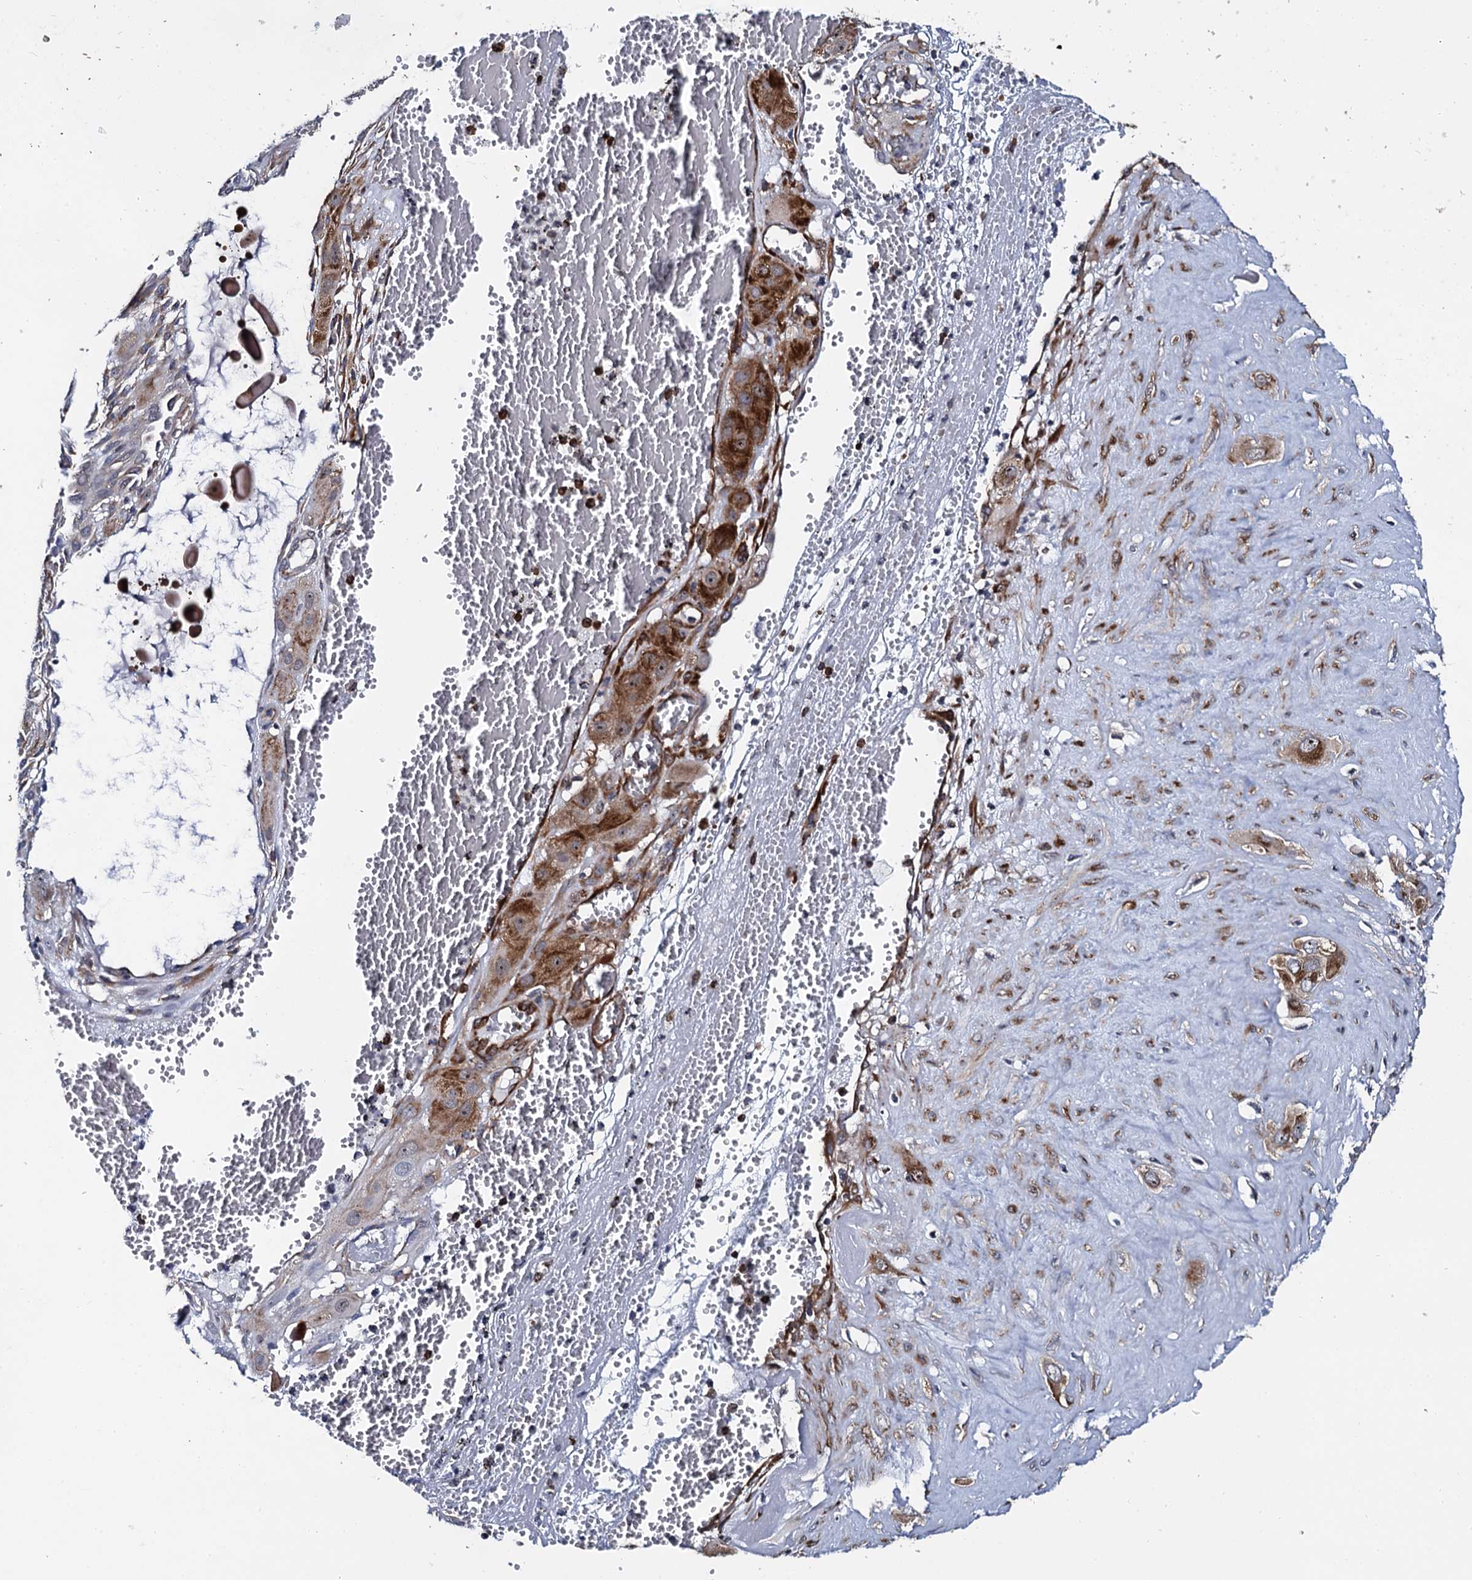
{"staining": {"intensity": "strong", "quantity": ">75%", "location": "cytoplasmic/membranous,nuclear"}, "tissue": "cervical cancer", "cell_type": "Tumor cells", "image_type": "cancer", "snomed": [{"axis": "morphology", "description": "Squamous cell carcinoma, NOS"}, {"axis": "topography", "description": "Cervix"}], "caption": "Cervical cancer (squamous cell carcinoma) stained with a protein marker displays strong staining in tumor cells.", "gene": "SPTY2D1", "patient": {"sex": "female", "age": 34}}